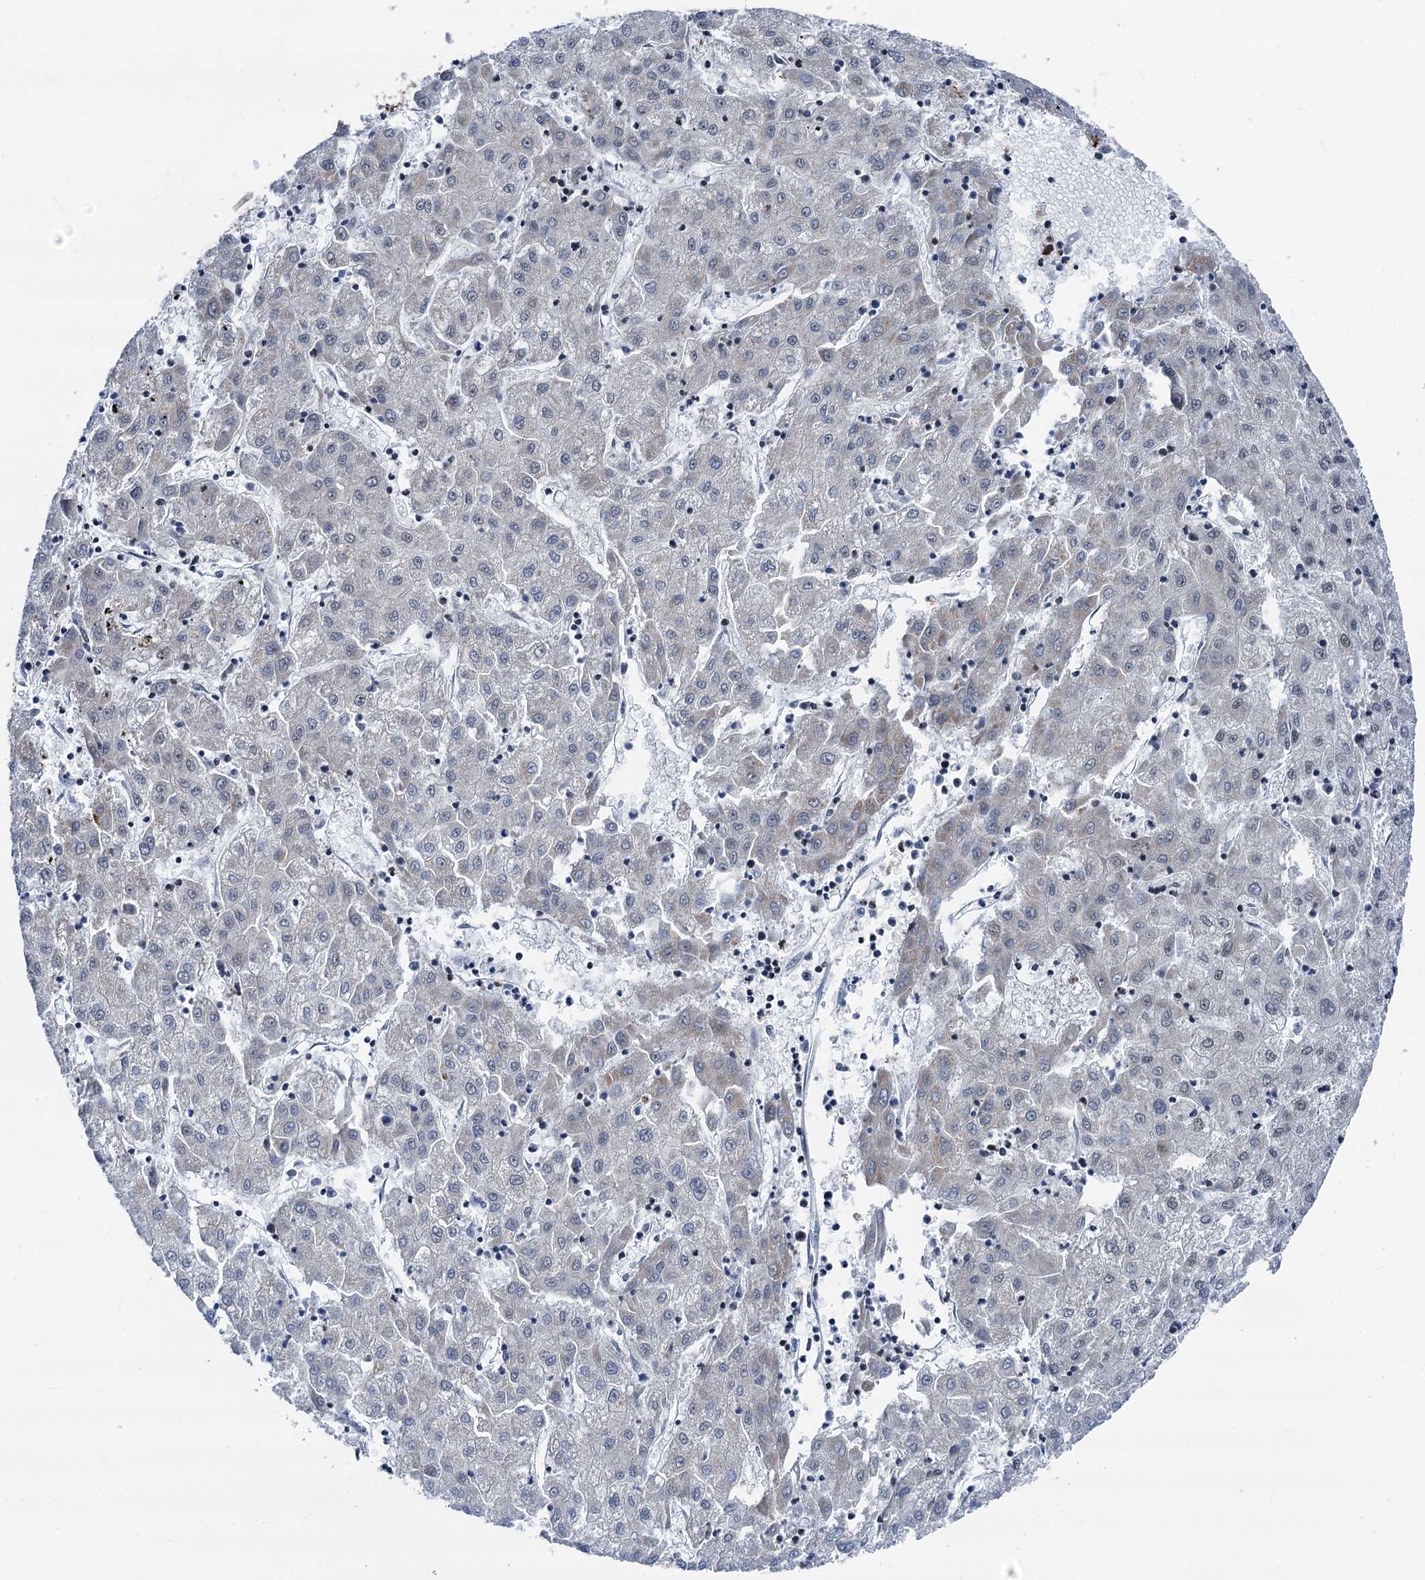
{"staining": {"intensity": "negative", "quantity": "none", "location": "none"}, "tissue": "liver cancer", "cell_type": "Tumor cells", "image_type": "cancer", "snomed": [{"axis": "morphology", "description": "Carcinoma, Hepatocellular, NOS"}, {"axis": "topography", "description": "Liver"}], "caption": "Immunohistochemistry (IHC) image of neoplastic tissue: liver hepatocellular carcinoma stained with DAB displays no significant protein expression in tumor cells.", "gene": "DDX23", "patient": {"sex": "male", "age": 72}}